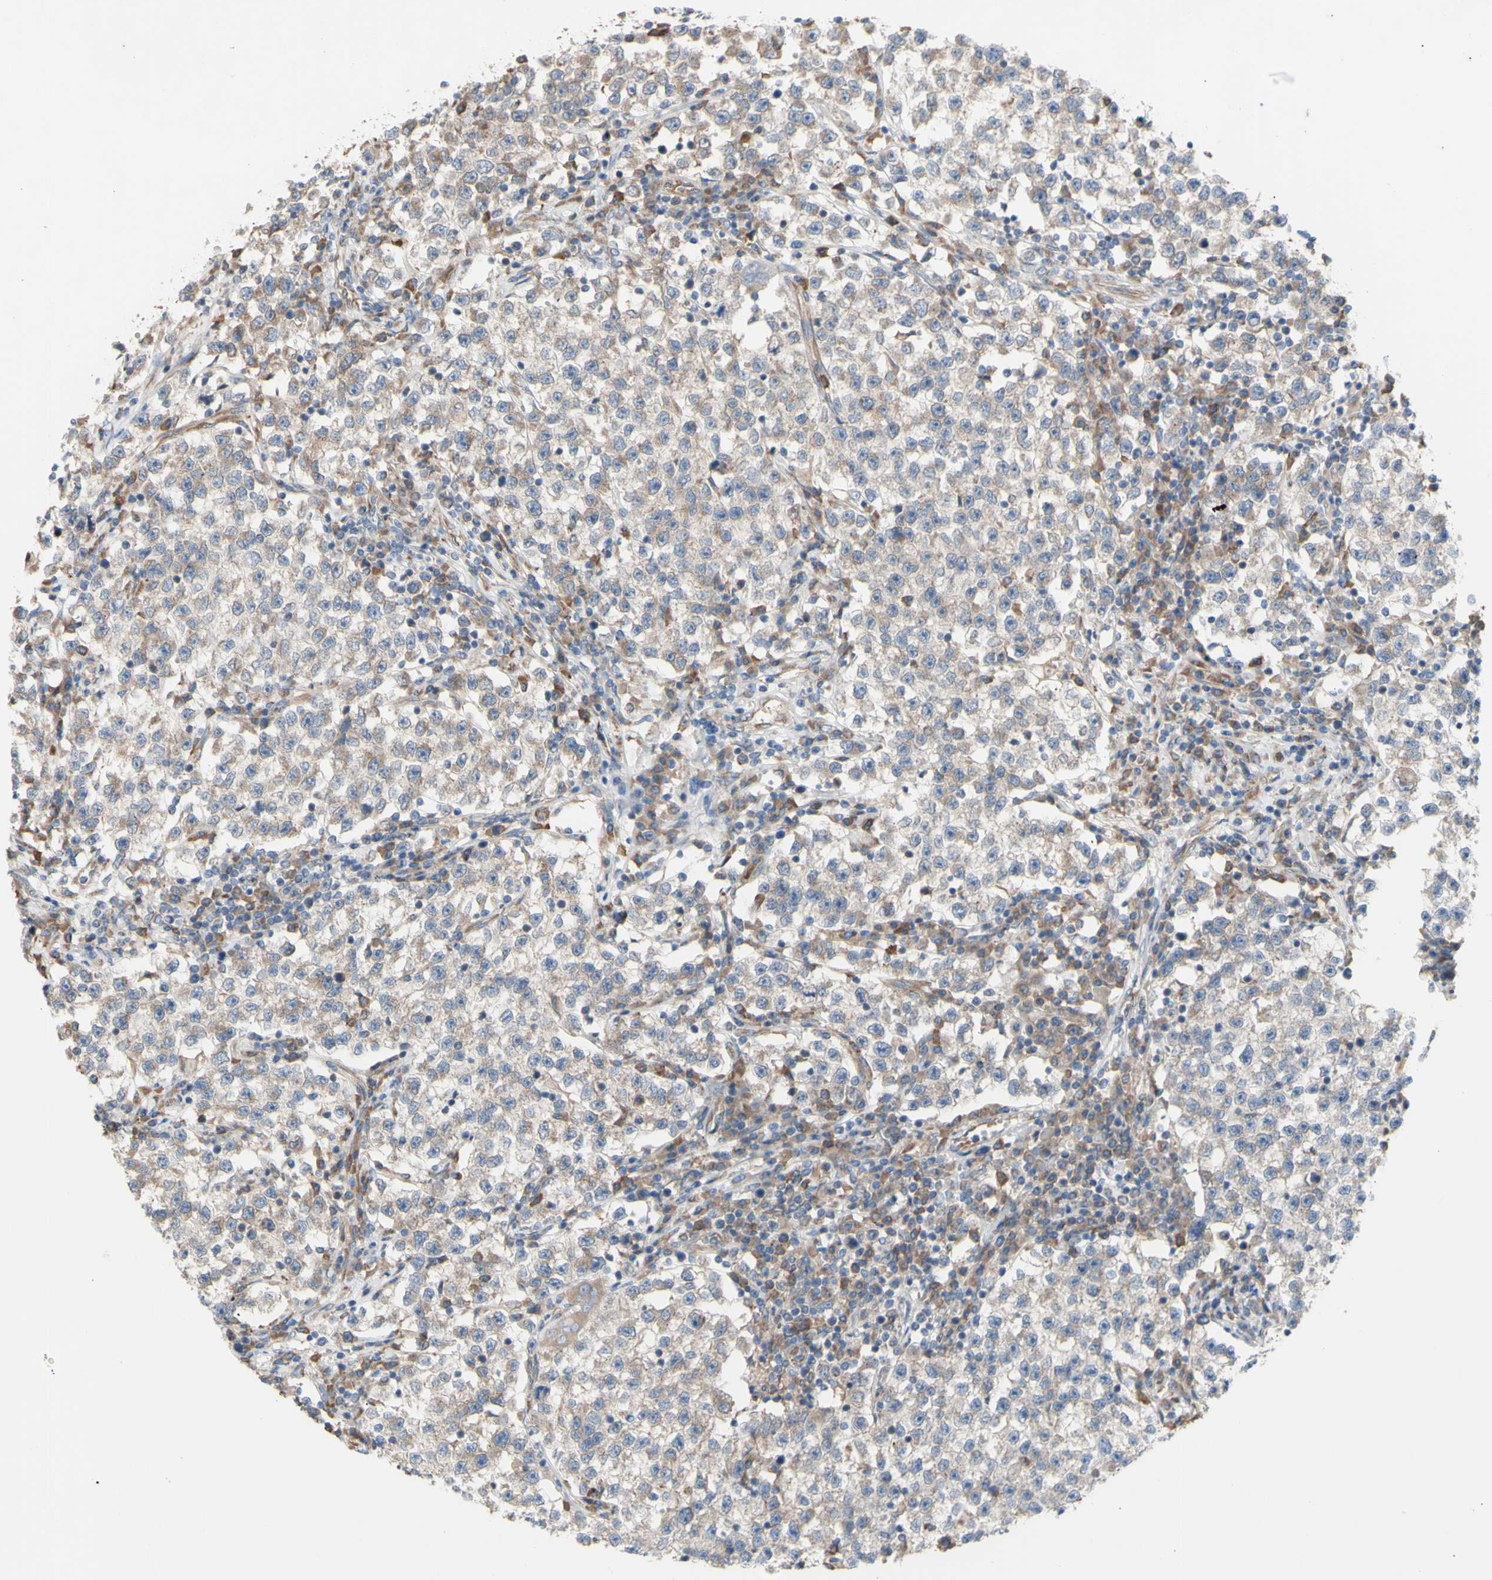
{"staining": {"intensity": "weak", "quantity": ">75%", "location": "cytoplasmic/membranous"}, "tissue": "testis cancer", "cell_type": "Tumor cells", "image_type": "cancer", "snomed": [{"axis": "morphology", "description": "Seminoma, NOS"}, {"axis": "topography", "description": "Testis"}], "caption": "A histopathology image of human testis cancer (seminoma) stained for a protein displays weak cytoplasmic/membranous brown staining in tumor cells. The staining is performed using DAB brown chromogen to label protein expression. The nuclei are counter-stained blue using hematoxylin.", "gene": "KLC1", "patient": {"sex": "male", "age": 22}}